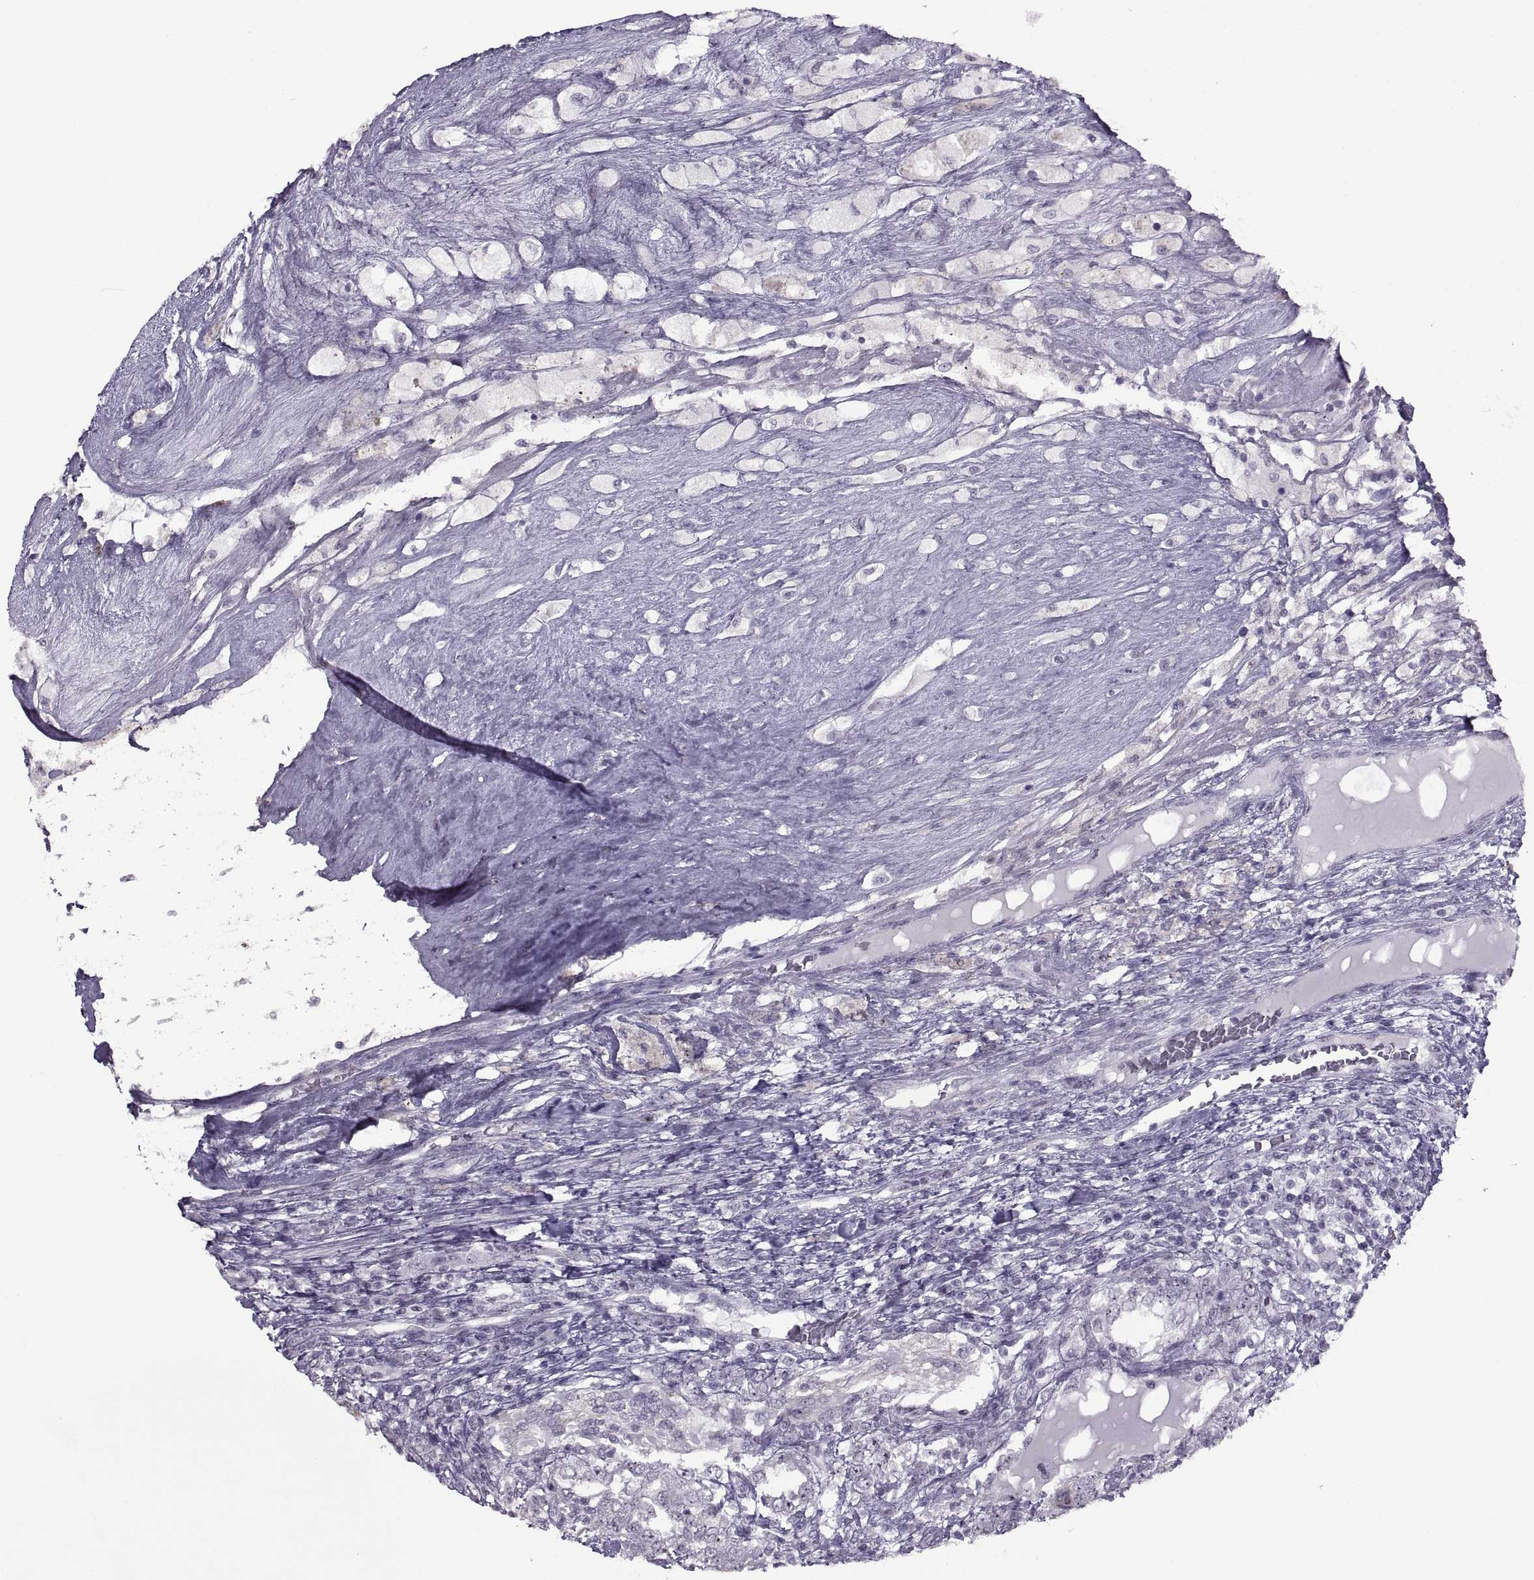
{"staining": {"intensity": "negative", "quantity": "none", "location": "none"}, "tissue": "testis cancer", "cell_type": "Tumor cells", "image_type": "cancer", "snomed": [{"axis": "morphology", "description": "Seminoma, NOS"}, {"axis": "morphology", "description": "Carcinoma, Embryonal, NOS"}, {"axis": "topography", "description": "Testis"}], "caption": "Immunohistochemistry photomicrograph of neoplastic tissue: human testis cancer (seminoma) stained with DAB exhibits no significant protein staining in tumor cells. (Stains: DAB IHC with hematoxylin counter stain, Microscopy: brightfield microscopy at high magnification).", "gene": "ASIC2", "patient": {"sex": "male", "age": 41}}